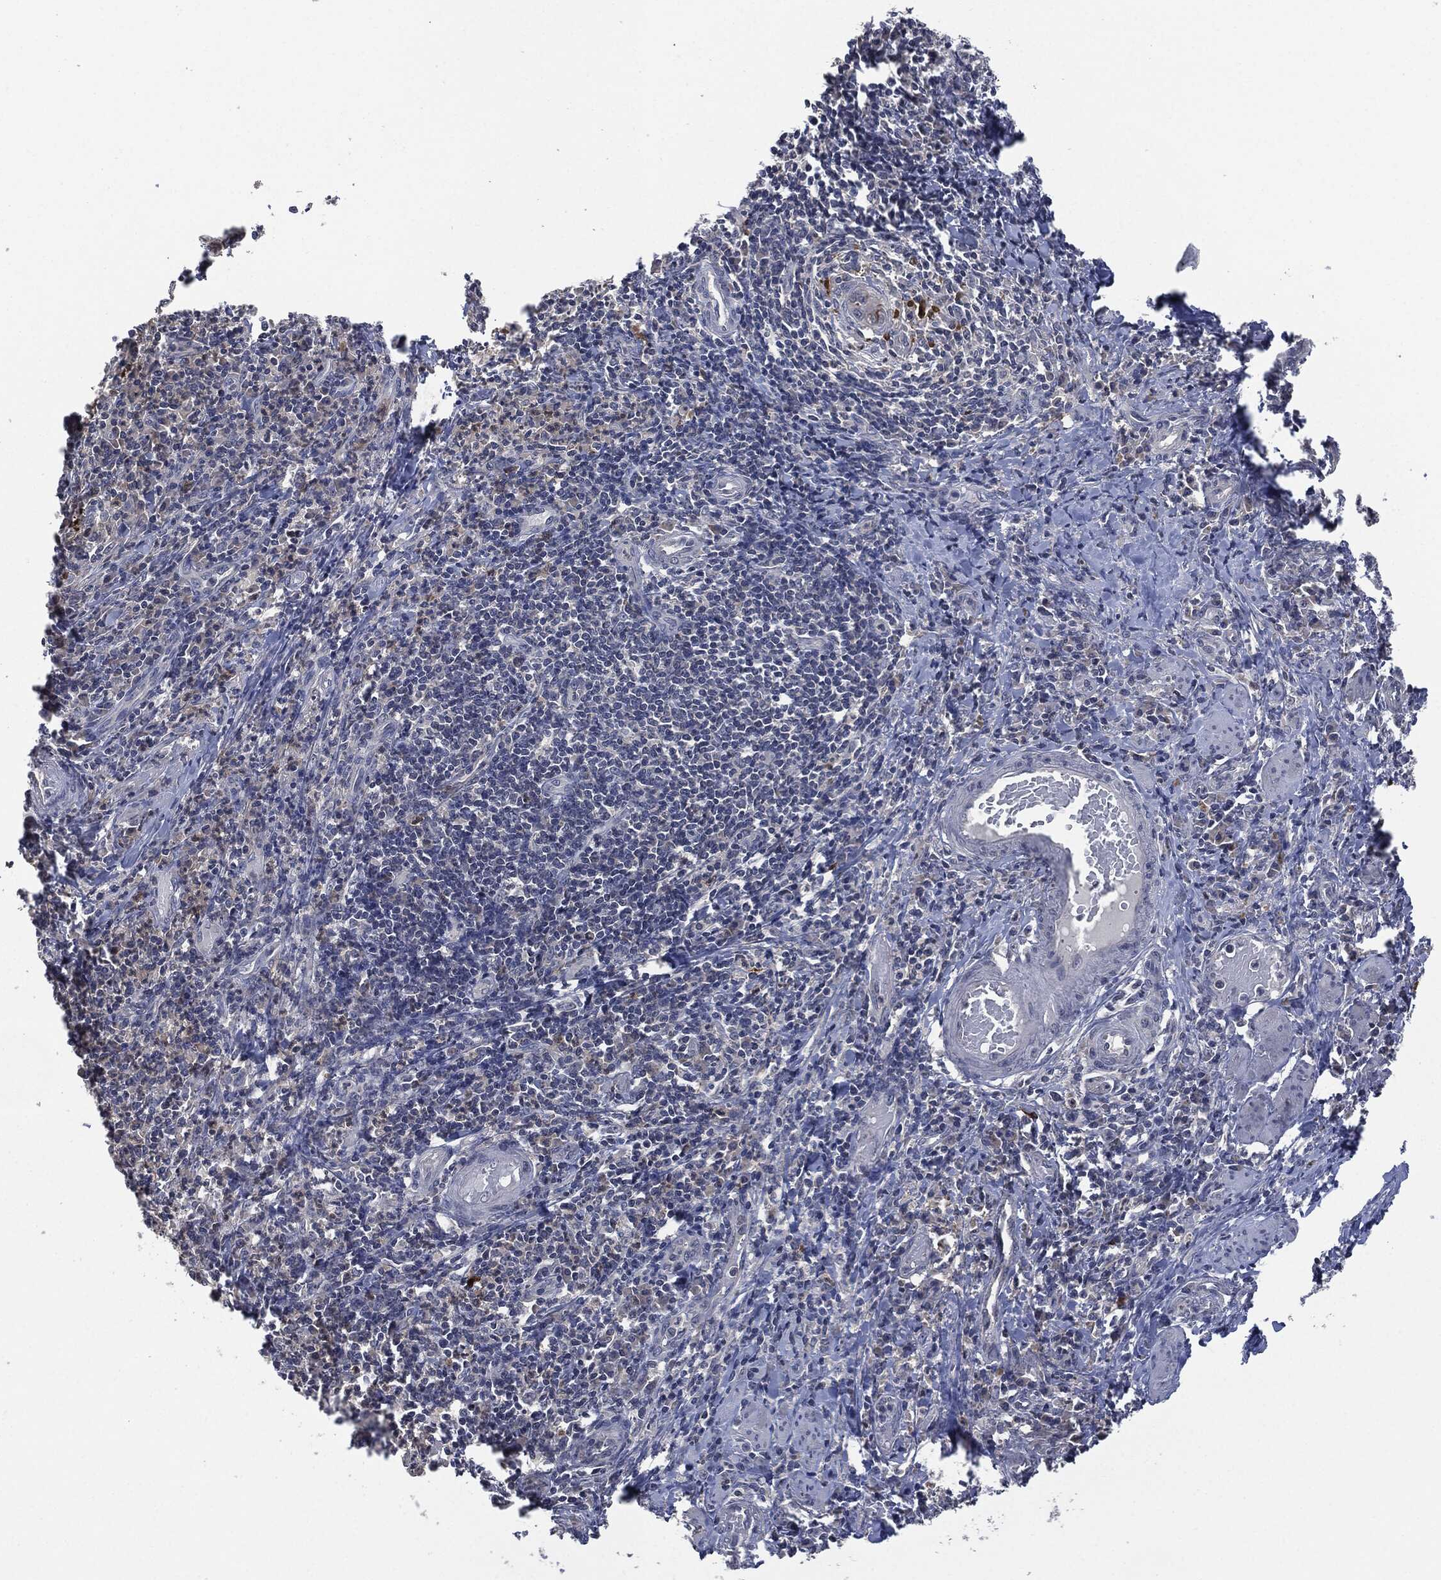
{"staining": {"intensity": "negative", "quantity": "none", "location": "none"}, "tissue": "cervical cancer", "cell_type": "Tumor cells", "image_type": "cancer", "snomed": [{"axis": "morphology", "description": "Squamous cell carcinoma, NOS"}, {"axis": "topography", "description": "Cervix"}], "caption": "Cervical cancer (squamous cell carcinoma) stained for a protein using immunohistochemistry (IHC) exhibits no staining tumor cells.", "gene": "IL1RN", "patient": {"sex": "female", "age": 26}}